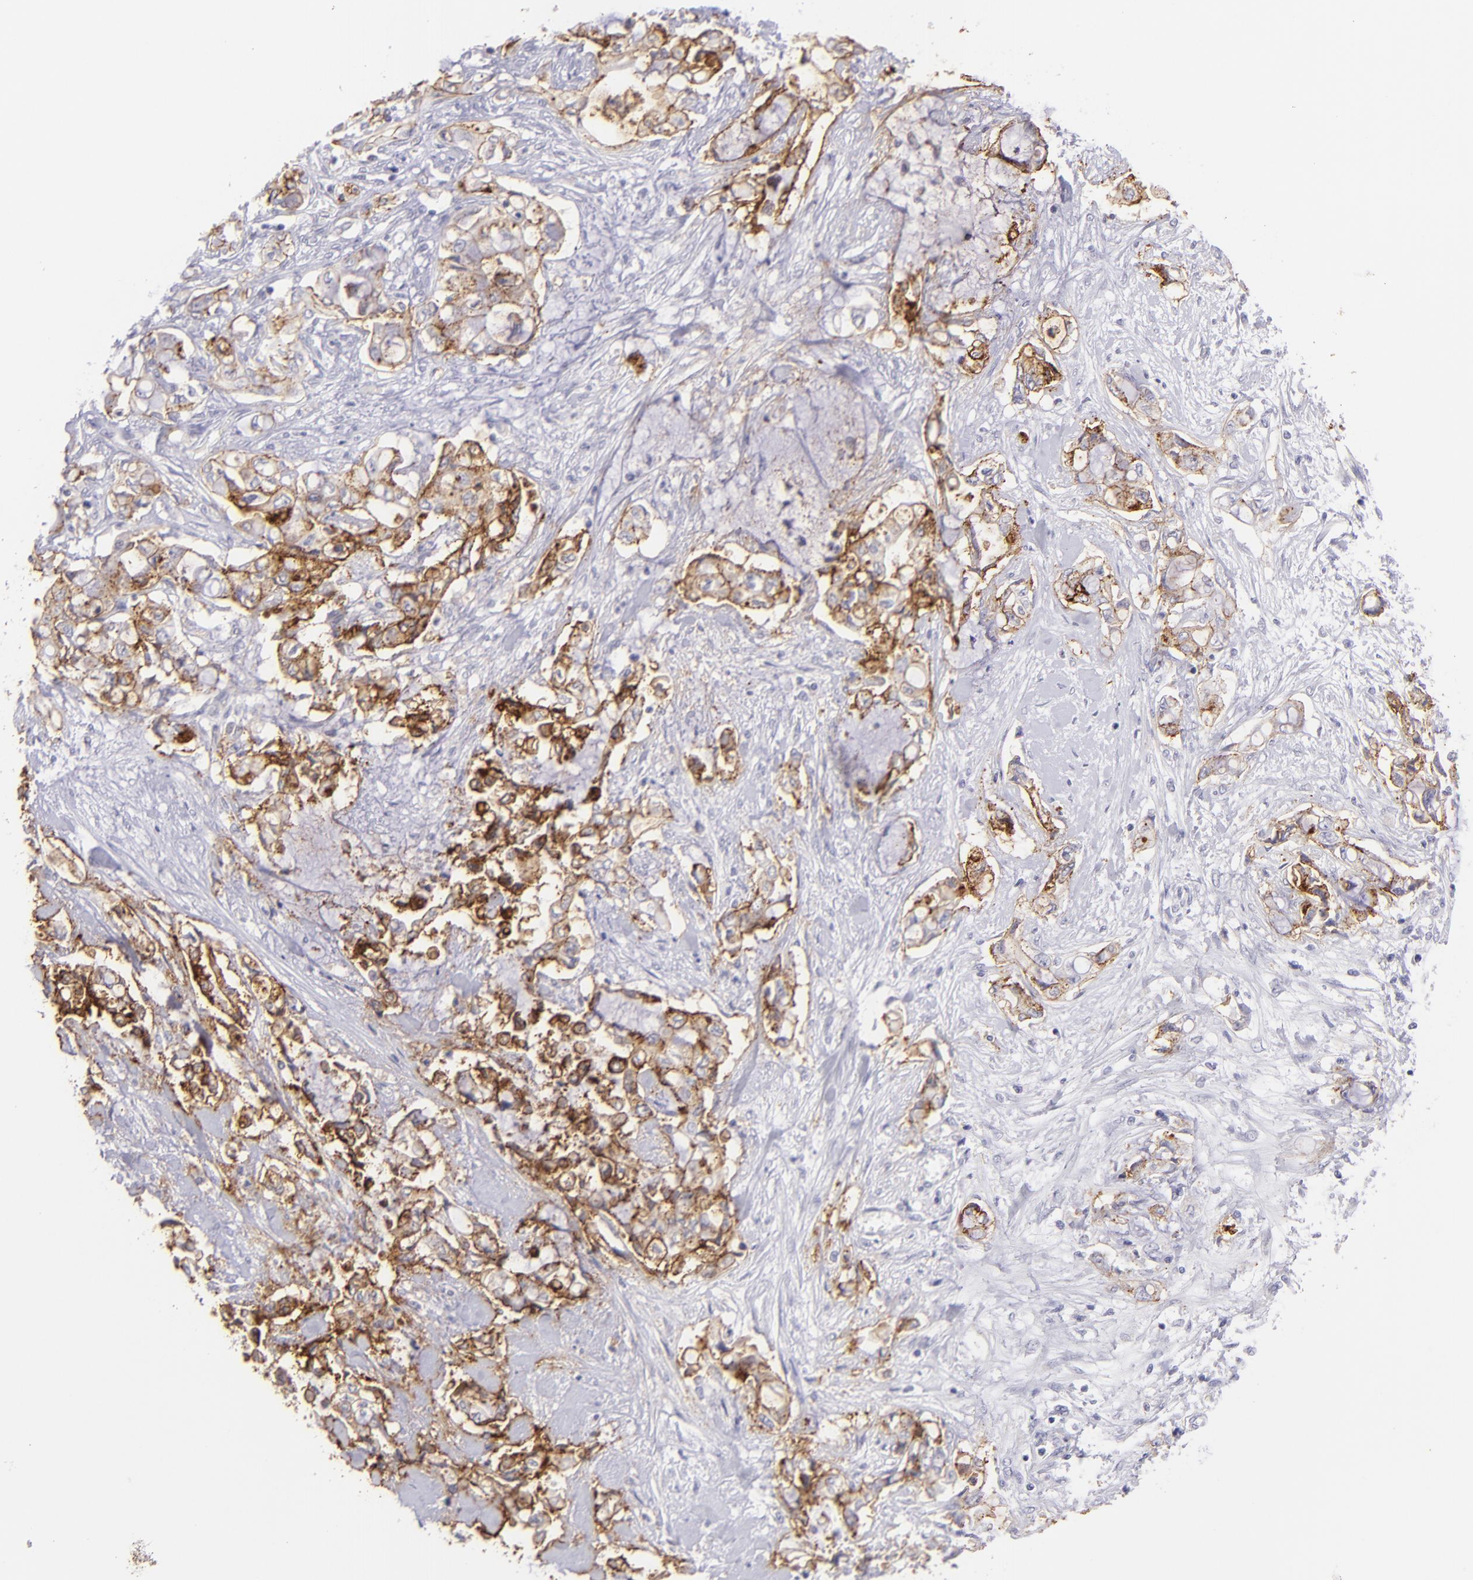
{"staining": {"intensity": "moderate", "quantity": ">75%", "location": "cytoplasmic/membranous"}, "tissue": "pancreatic cancer", "cell_type": "Tumor cells", "image_type": "cancer", "snomed": [{"axis": "morphology", "description": "Adenocarcinoma, NOS"}, {"axis": "topography", "description": "Pancreas"}], "caption": "DAB immunohistochemical staining of pancreatic cancer (adenocarcinoma) displays moderate cytoplasmic/membranous protein positivity in about >75% of tumor cells. (DAB IHC, brown staining for protein, blue staining for nuclei).", "gene": "CLDN4", "patient": {"sex": "female", "age": 70}}